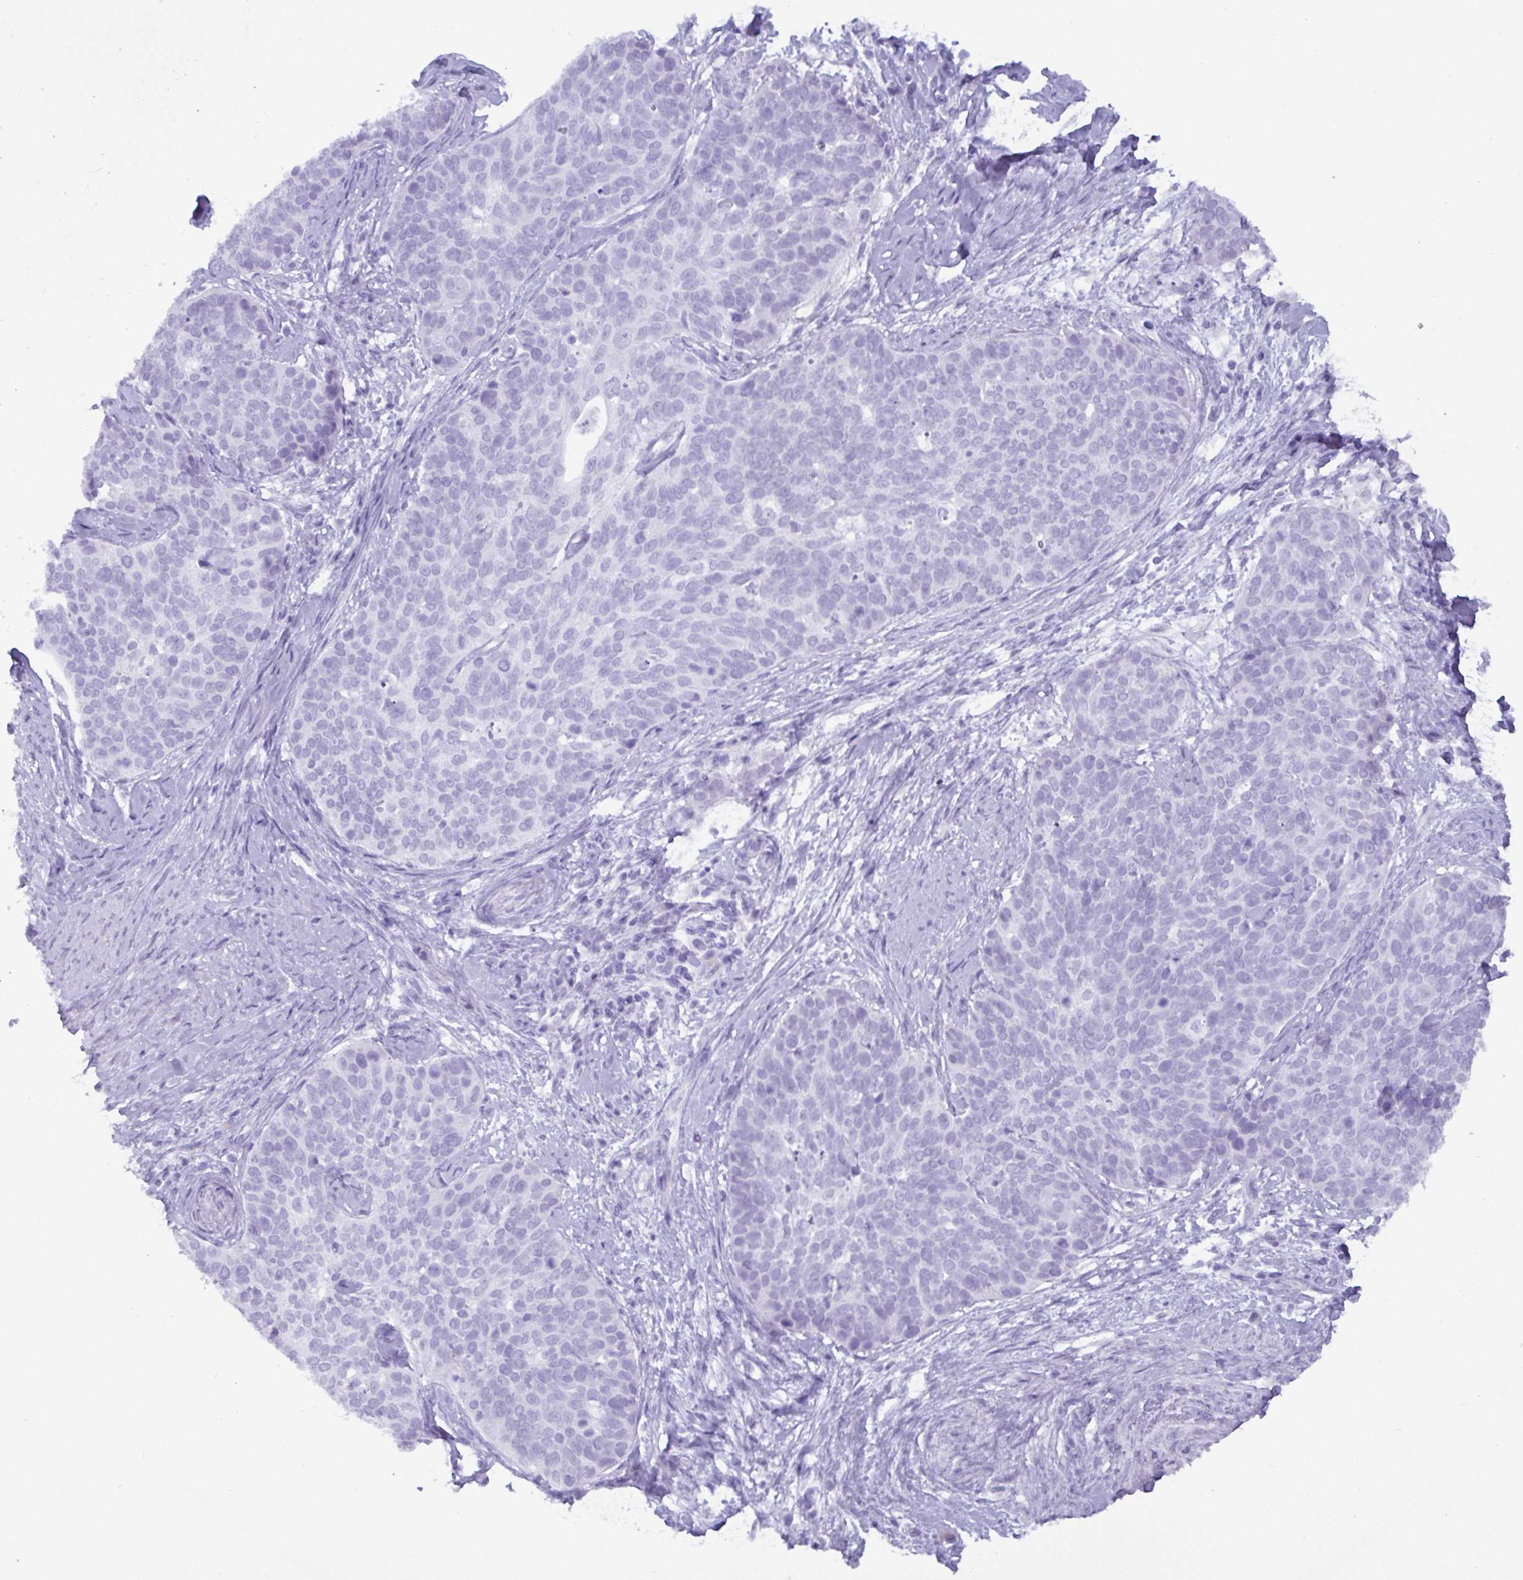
{"staining": {"intensity": "negative", "quantity": "none", "location": "none"}, "tissue": "cervical cancer", "cell_type": "Tumor cells", "image_type": "cancer", "snomed": [{"axis": "morphology", "description": "Squamous cell carcinoma, NOS"}, {"axis": "topography", "description": "Cervix"}], "caption": "DAB immunohistochemical staining of cervical squamous cell carcinoma demonstrates no significant expression in tumor cells. (Immunohistochemistry, brightfield microscopy, high magnification).", "gene": "C4orf33", "patient": {"sex": "female", "age": 69}}